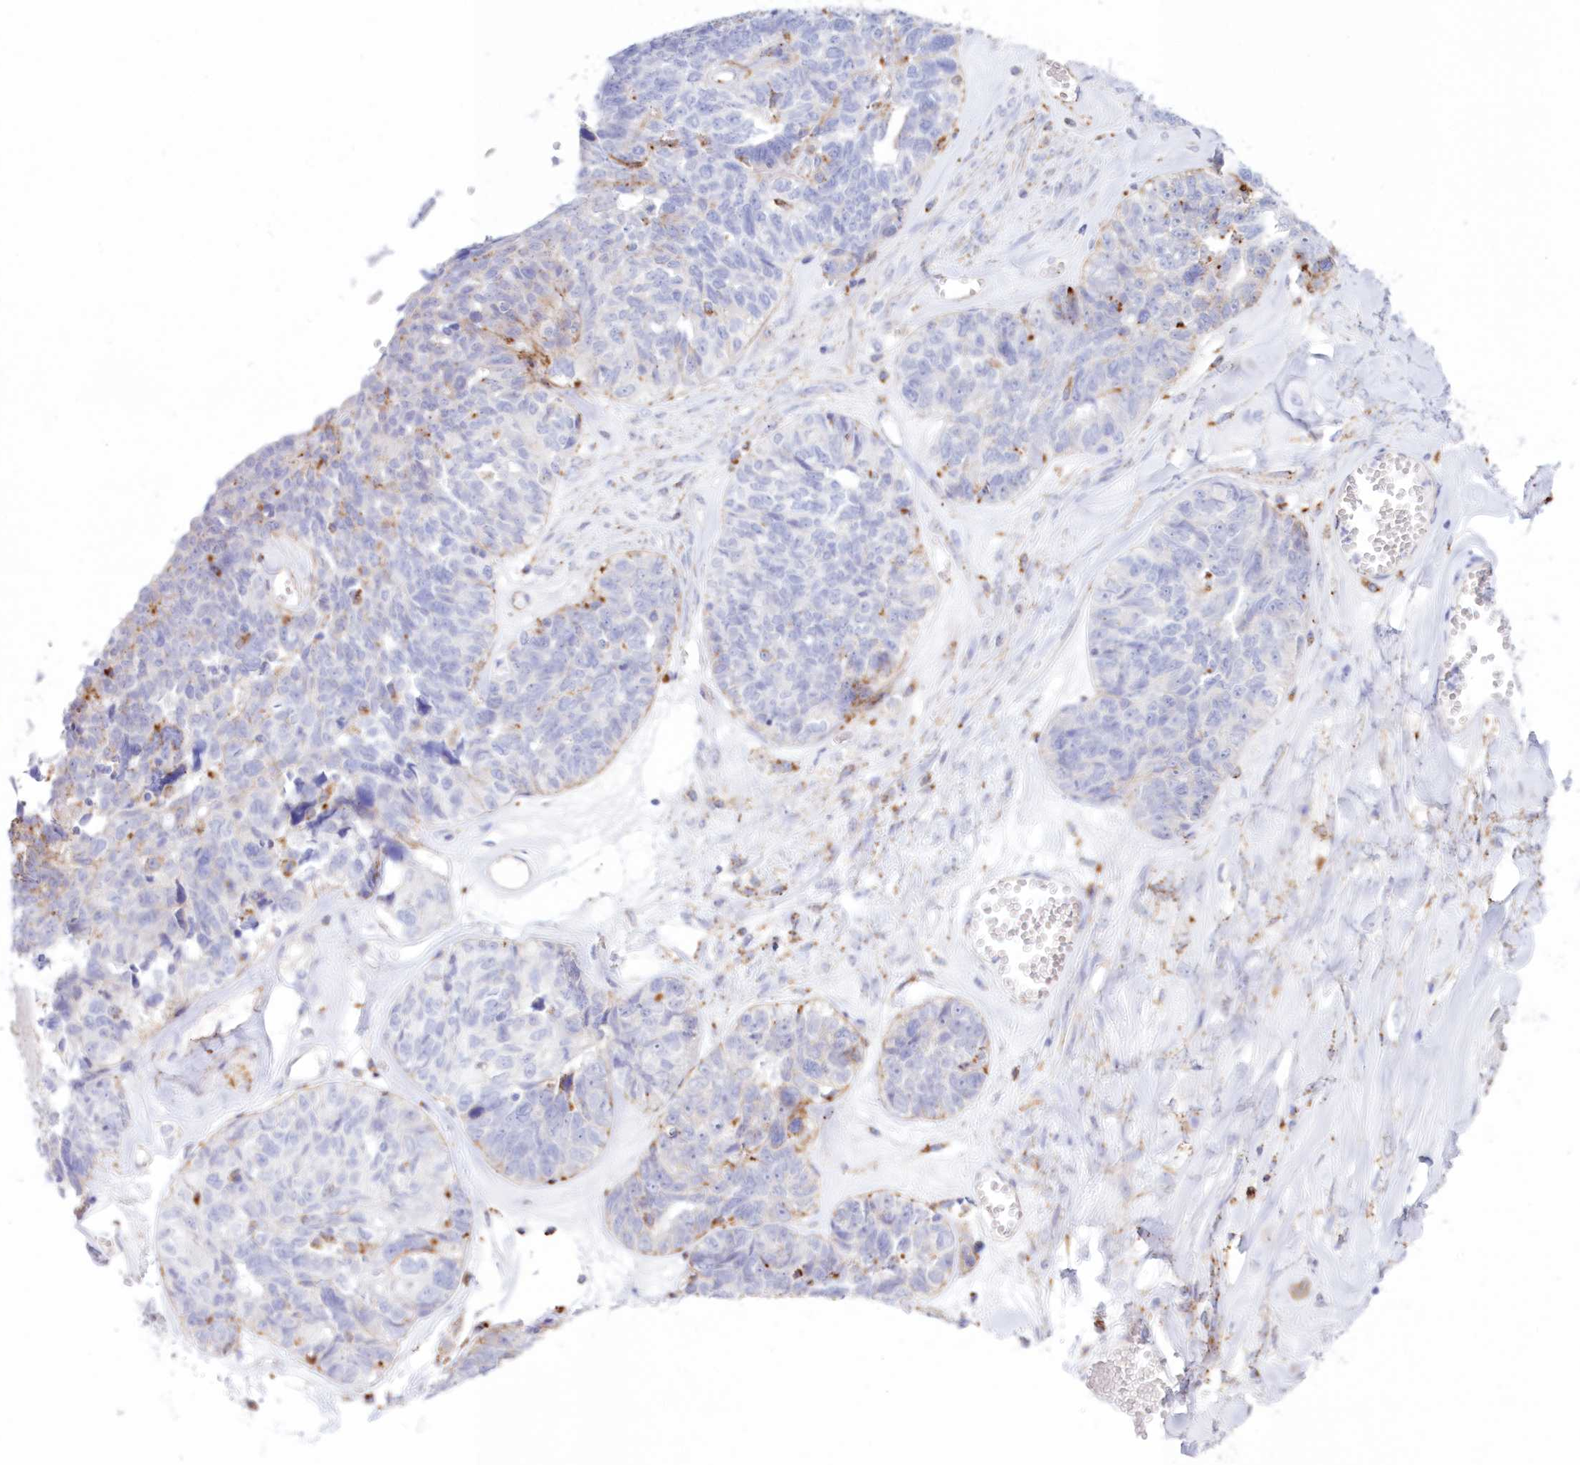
{"staining": {"intensity": "weak", "quantity": "<25%", "location": "cytoplasmic/membranous"}, "tissue": "ovarian cancer", "cell_type": "Tumor cells", "image_type": "cancer", "snomed": [{"axis": "morphology", "description": "Cystadenocarcinoma, serous, NOS"}, {"axis": "topography", "description": "Ovary"}], "caption": "A high-resolution micrograph shows IHC staining of ovarian cancer, which demonstrates no significant expression in tumor cells. (DAB (3,3'-diaminobenzidine) immunohistochemistry, high magnification).", "gene": "TPP1", "patient": {"sex": "female", "age": 79}}